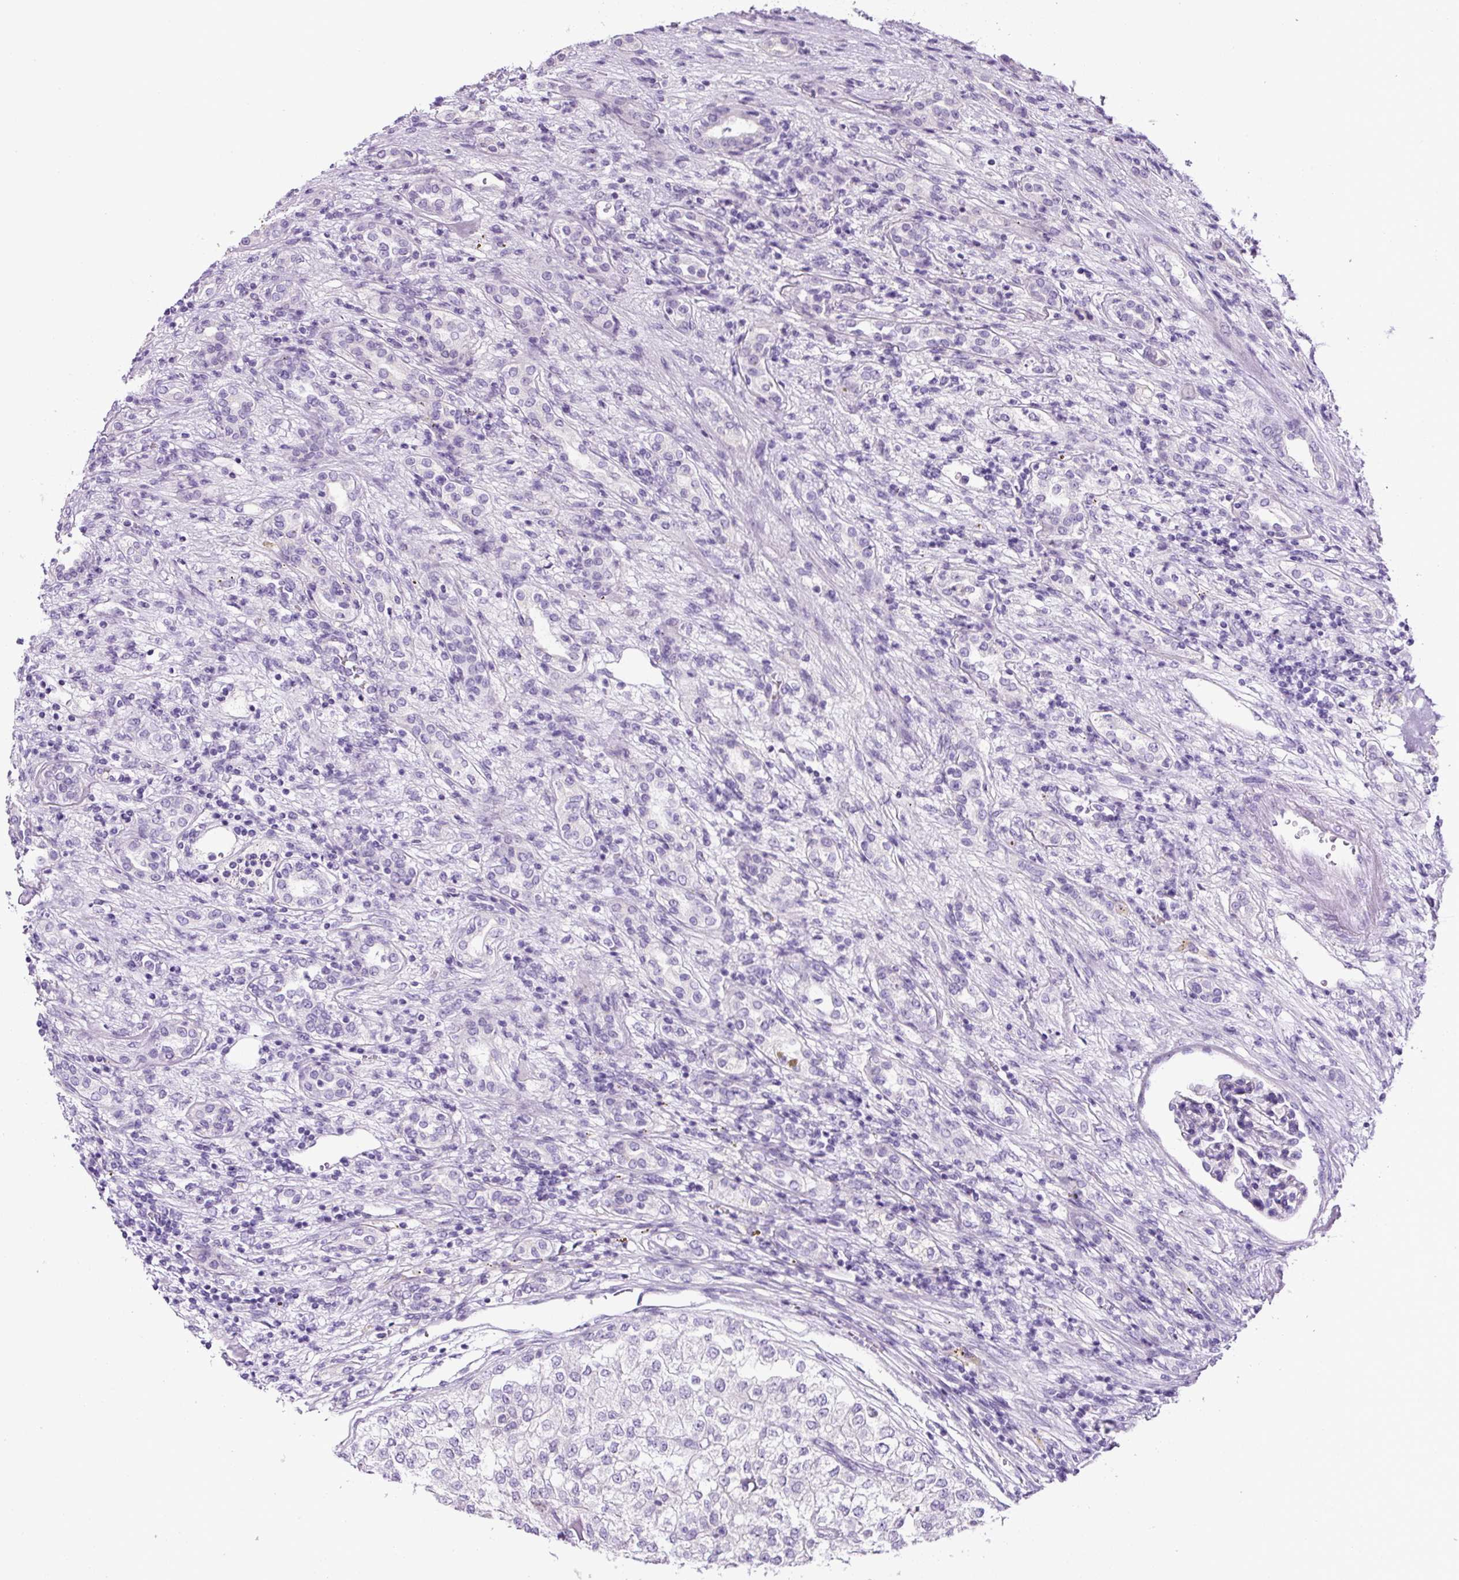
{"staining": {"intensity": "negative", "quantity": "none", "location": "none"}, "tissue": "renal cancer", "cell_type": "Tumor cells", "image_type": "cancer", "snomed": [{"axis": "morphology", "description": "Adenocarcinoma, NOS"}, {"axis": "topography", "description": "Kidney"}], "caption": "Renal cancer was stained to show a protein in brown. There is no significant staining in tumor cells. (DAB IHC visualized using brightfield microscopy, high magnification).", "gene": "SP8", "patient": {"sex": "female", "age": 54}}